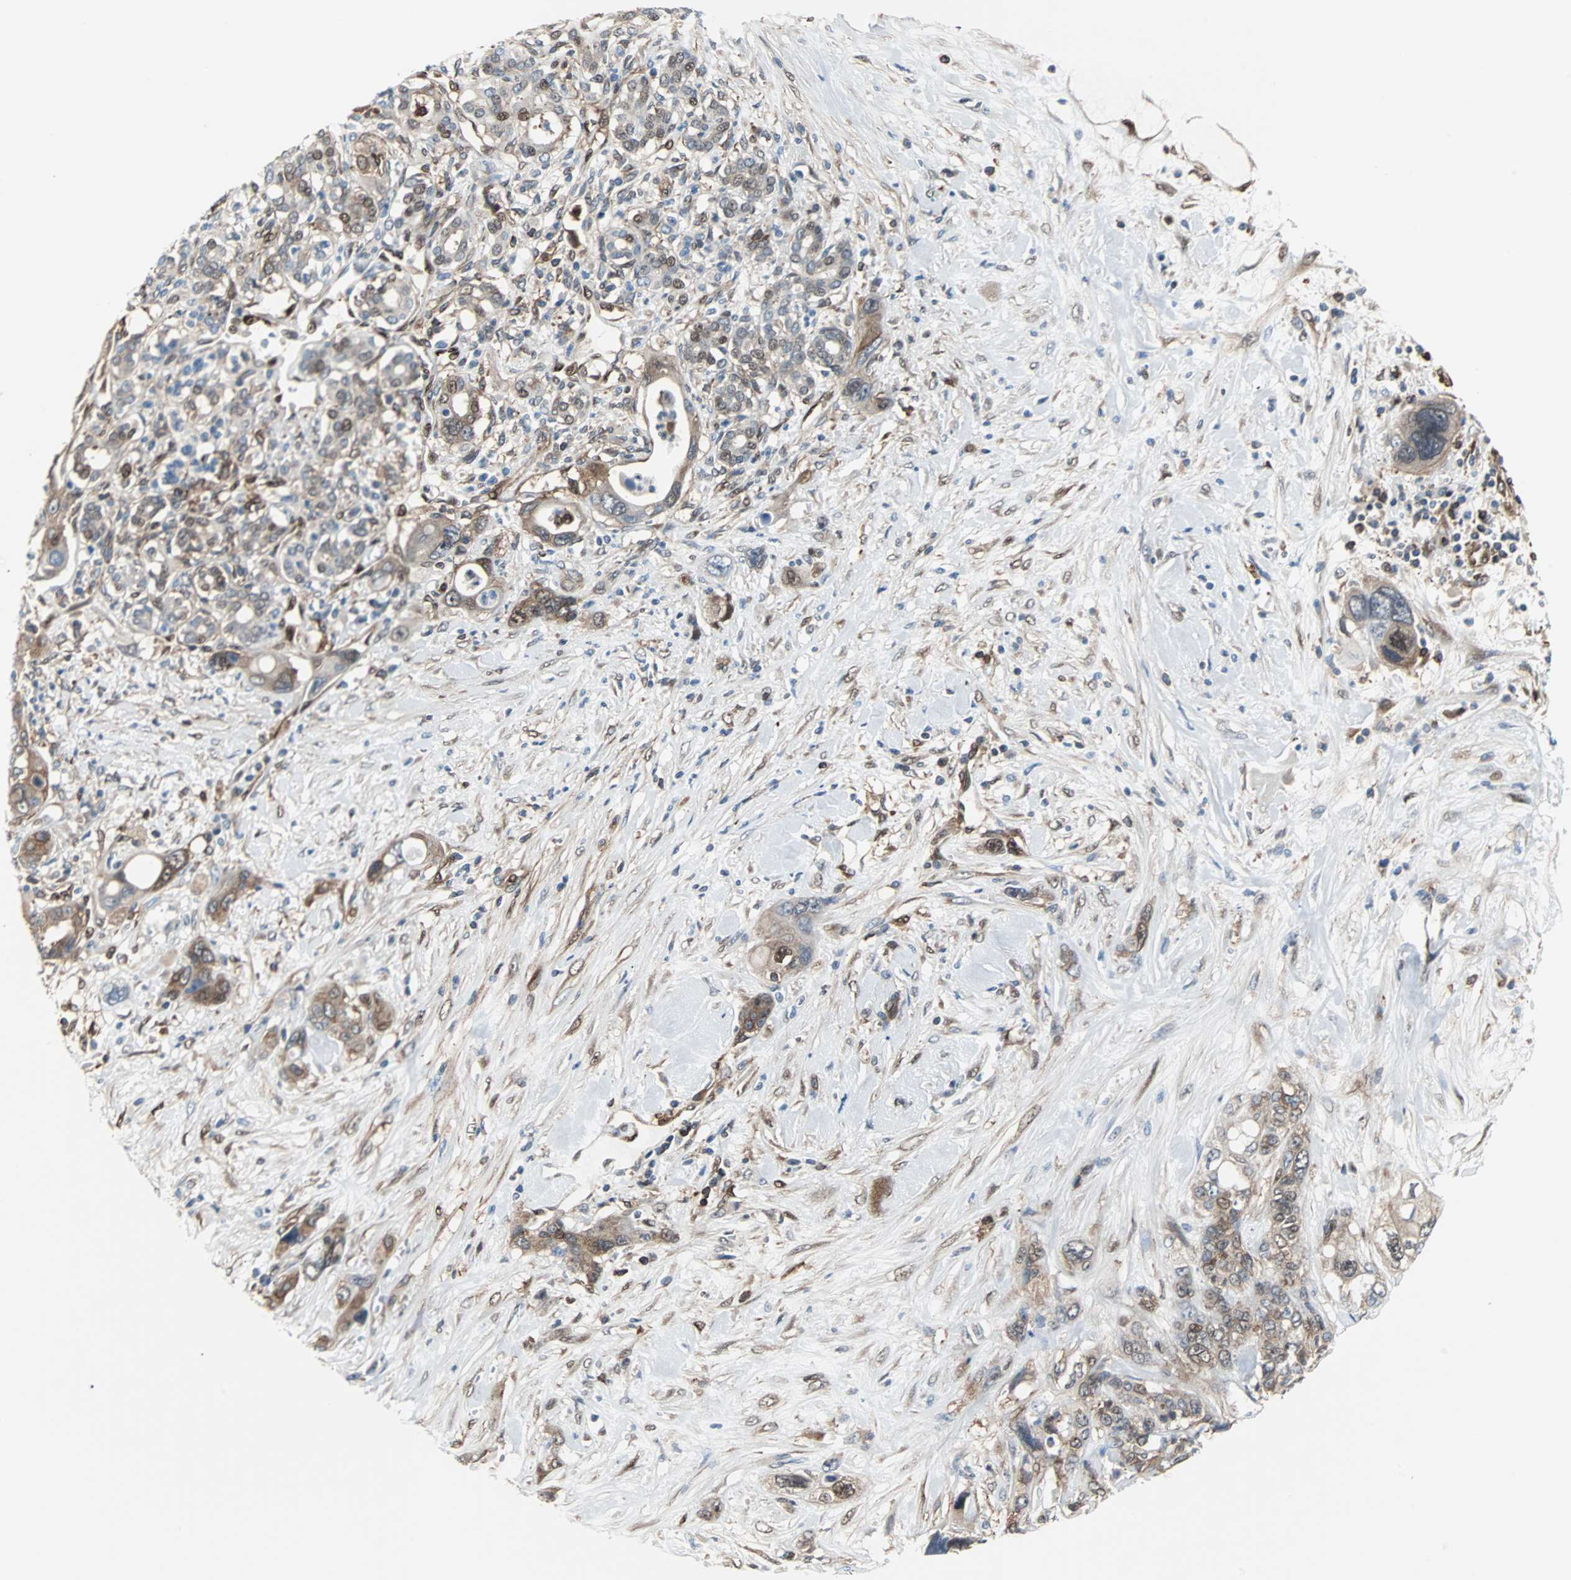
{"staining": {"intensity": "moderate", "quantity": ">75%", "location": "cytoplasmic/membranous"}, "tissue": "pancreatic cancer", "cell_type": "Tumor cells", "image_type": "cancer", "snomed": [{"axis": "morphology", "description": "Adenocarcinoma, NOS"}, {"axis": "topography", "description": "Pancreas"}], "caption": "Tumor cells display moderate cytoplasmic/membranous positivity in approximately >75% of cells in pancreatic adenocarcinoma. (Brightfield microscopy of DAB IHC at high magnification).", "gene": "RELA", "patient": {"sex": "male", "age": 46}}